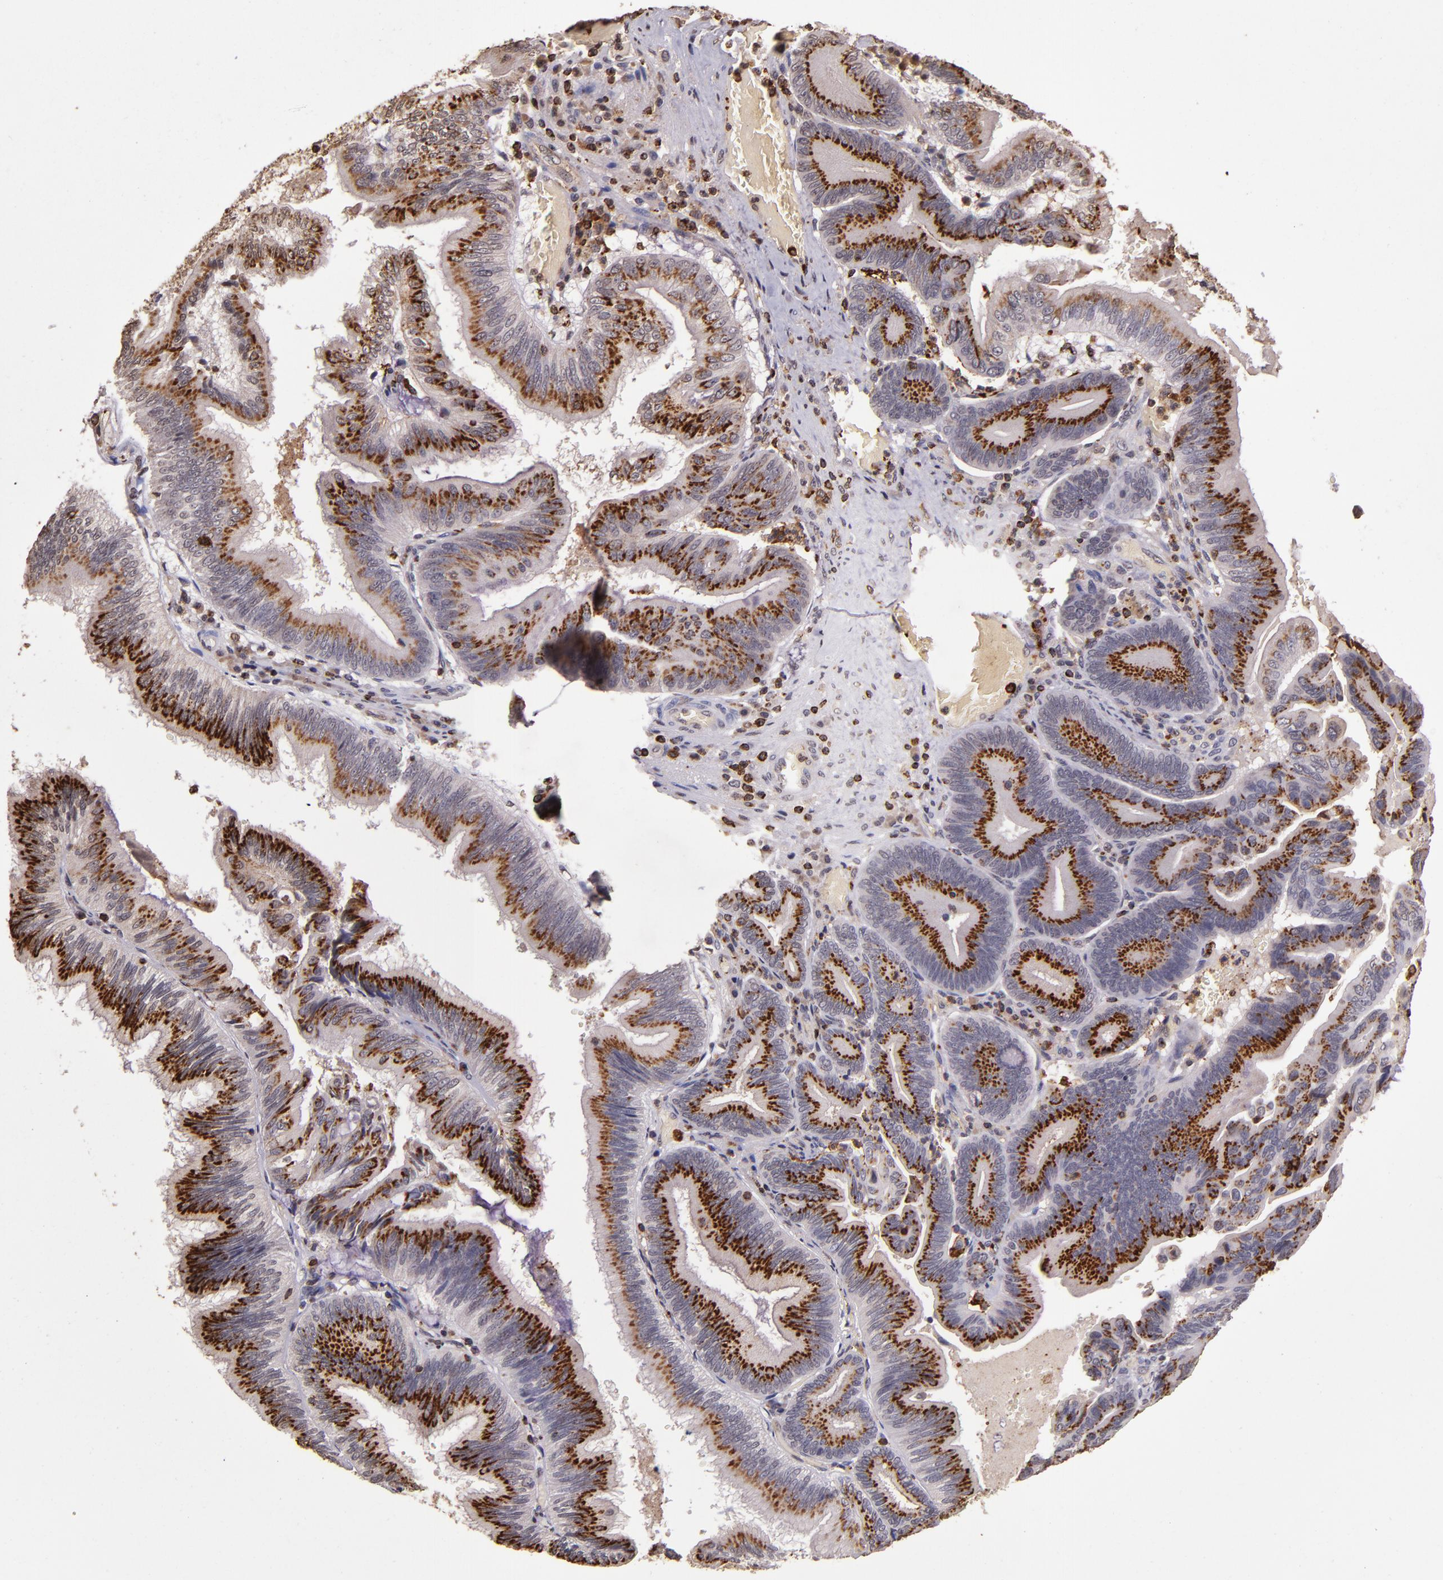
{"staining": {"intensity": "strong", "quantity": "25%-75%", "location": "cytoplasmic/membranous"}, "tissue": "pancreatic cancer", "cell_type": "Tumor cells", "image_type": "cancer", "snomed": [{"axis": "morphology", "description": "Adenocarcinoma, NOS"}, {"axis": "topography", "description": "Pancreas"}], "caption": "This is an image of IHC staining of pancreatic cancer (adenocarcinoma), which shows strong expression in the cytoplasmic/membranous of tumor cells.", "gene": "SLC2A3", "patient": {"sex": "male", "age": 82}}